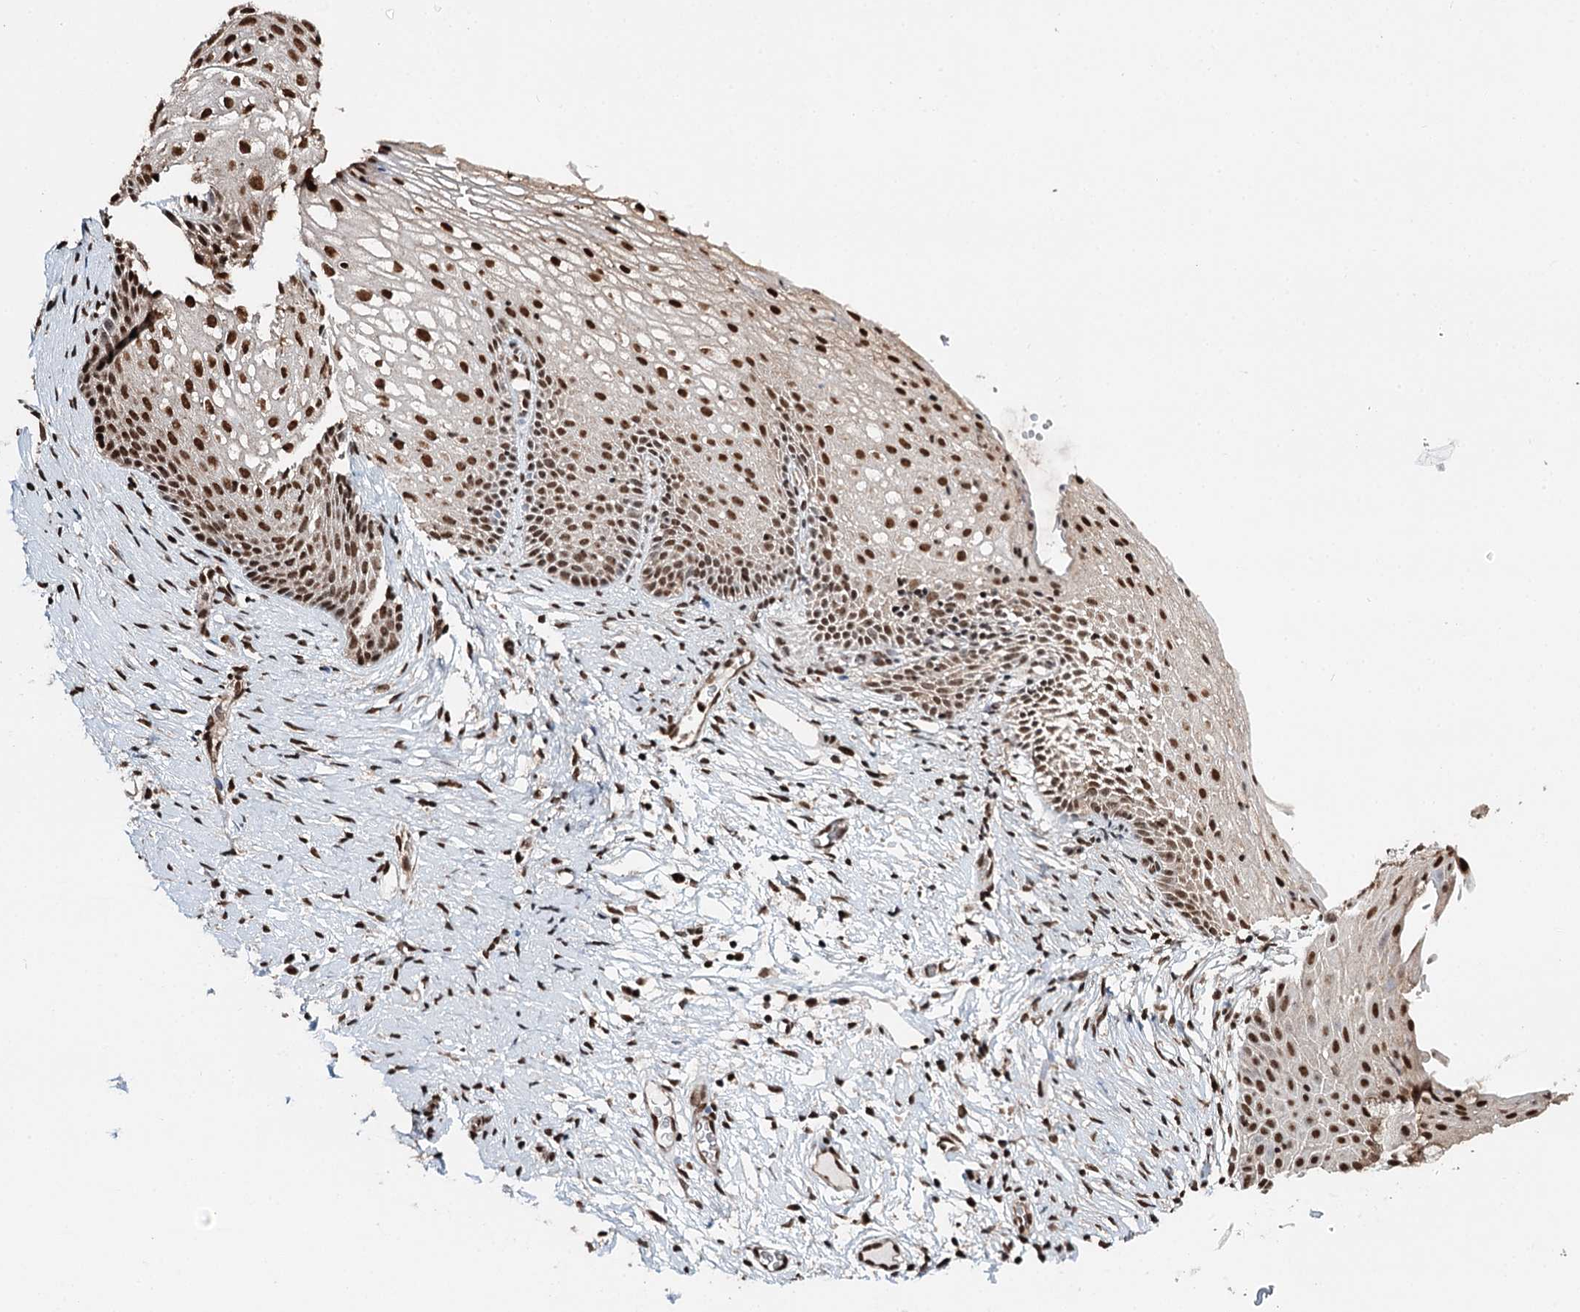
{"staining": {"intensity": "strong", "quantity": ">75%", "location": "nuclear"}, "tissue": "cervix", "cell_type": "Glandular cells", "image_type": "normal", "snomed": [{"axis": "morphology", "description": "Normal tissue, NOS"}, {"axis": "topography", "description": "Cervix"}], "caption": "Immunohistochemical staining of unremarkable cervix displays >75% levels of strong nuclear protein positivity in approximately >75% of glandular cells.", "gene": "RPS27A", "patient": {"sex": "female", "age": 33}}